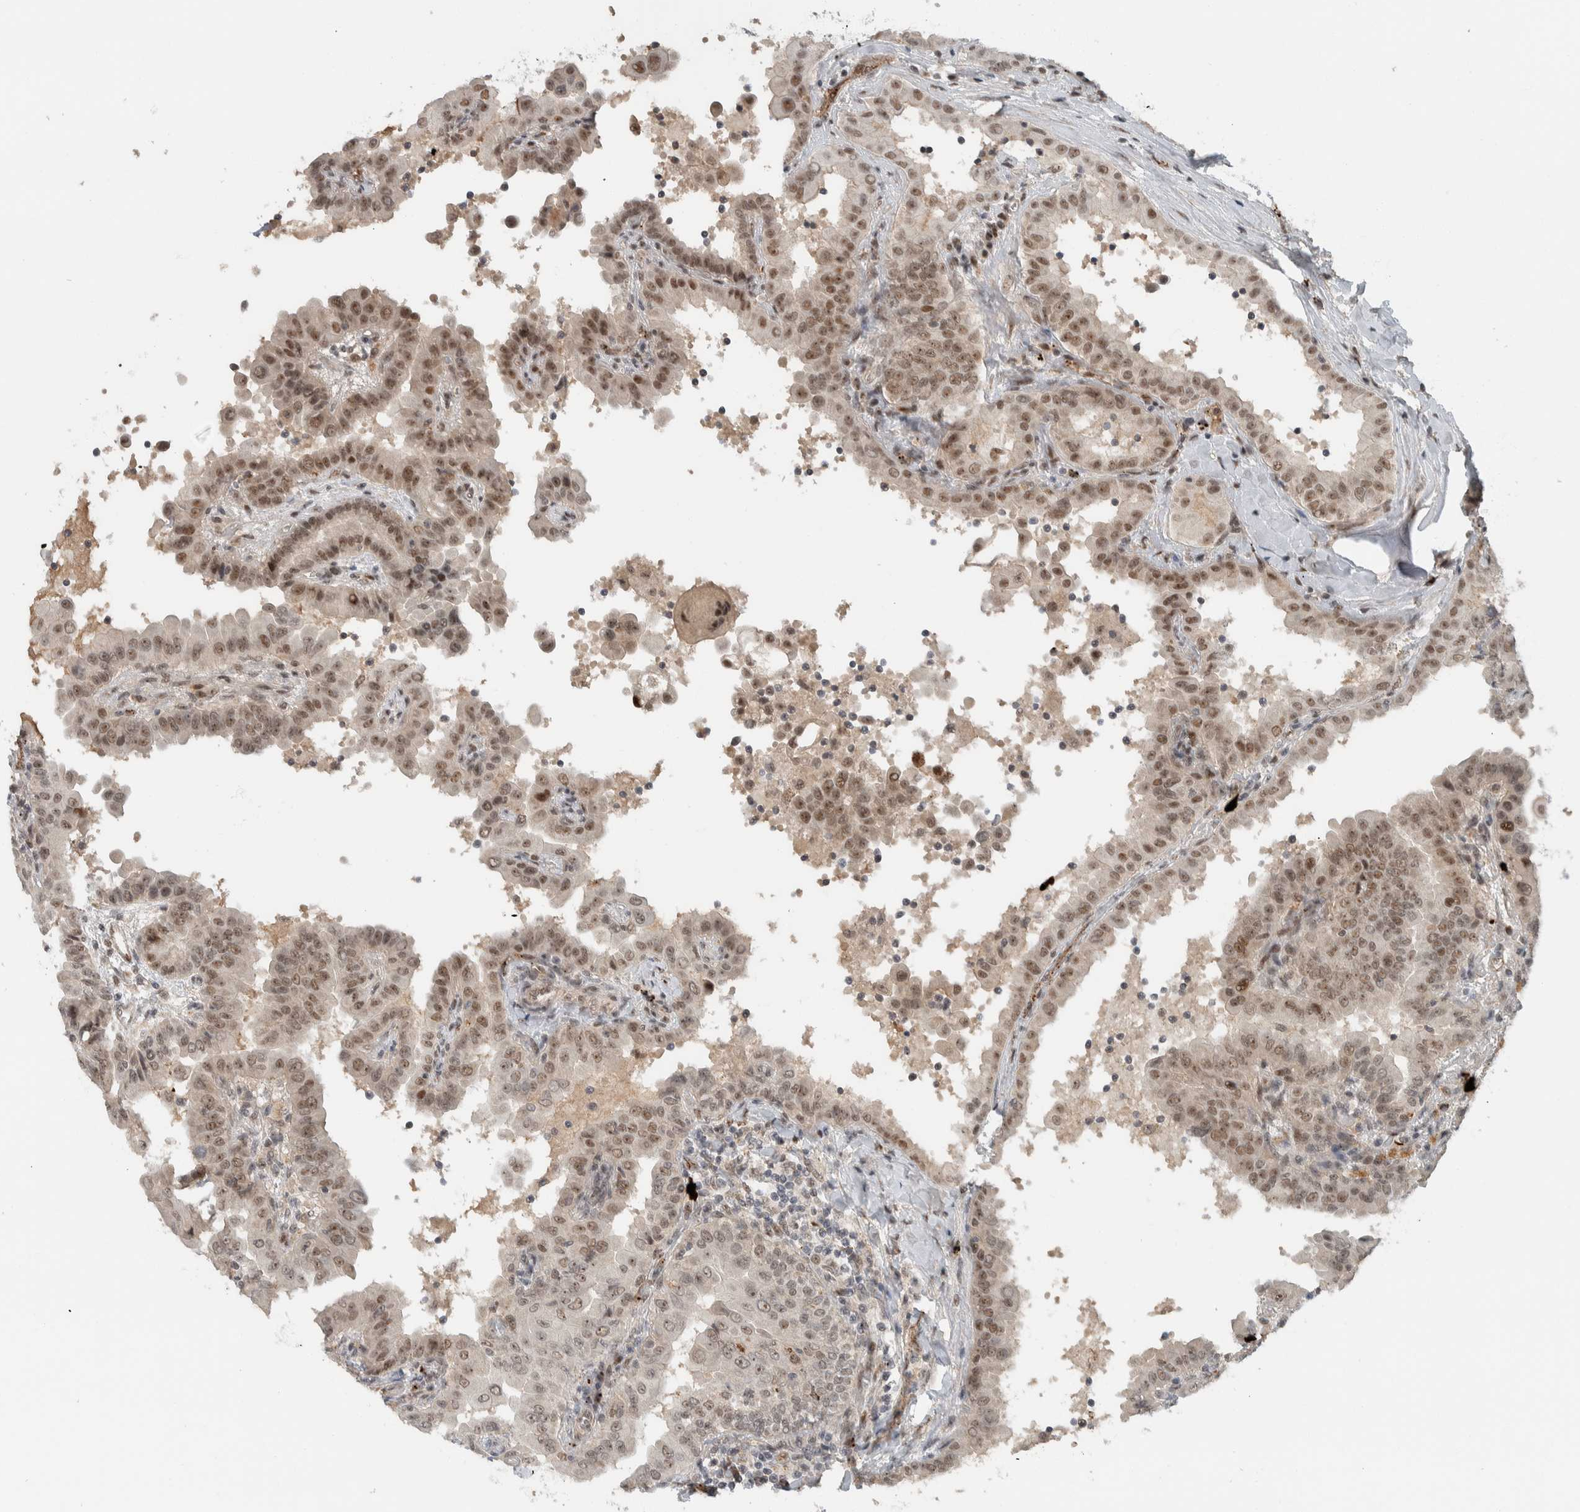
{"staining": {"intensity": "moderate", "quantity": ">75%", "location": "nuclear"}, "tissue": "thyroid cancer", "cell_type": "Tumor cells", "image_type": "cancer", "snomed": [{"axis": "morphology", "description": "Papillary adenocarcinoma, NOS"}, {"axis": "topography", "description": "Thyroid gland"}], "caption": "Brown immunohistochemical staining in human papillary adenocarcinoma (thyroid) shows moderate nuclear positivity in about >75% of tumor cells.", "gene": "ZFP91", "patient": {"sex": "male", "age": 33}}